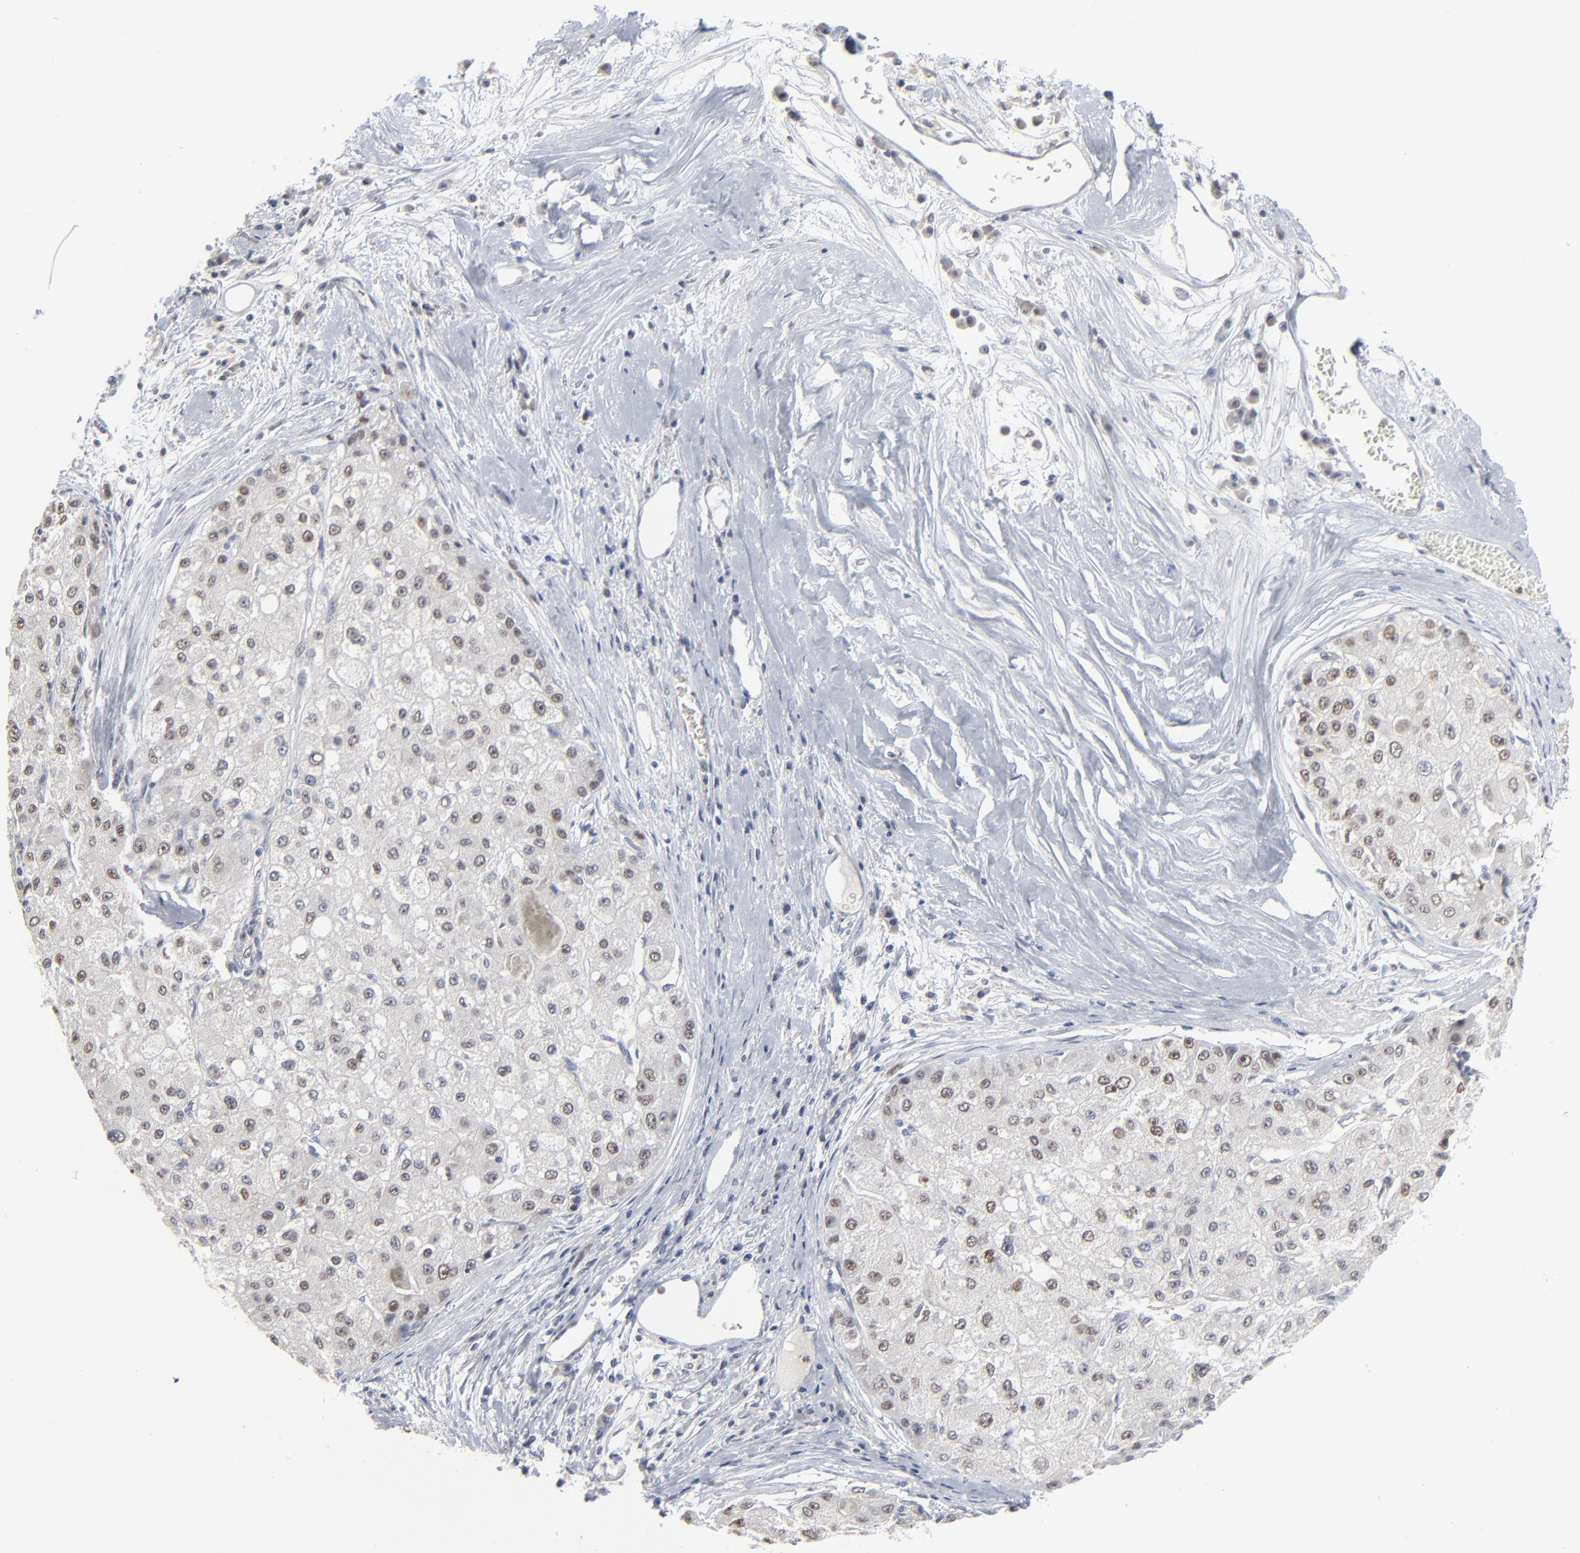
{"staining": {"intensity": "moderate", "quantity": "<25%", "location": "nuclear"}, "tissue": "liver cancer", "cell_type": "Tumor cells", "image_type": "cancer", "snomed": [{"axis": "morphology", "description": "Carcinoma, Hepatocellular, NOS"}, {"axis": "topography", "description": "Liver"}], "caption": "Human liver hepatocellular carcinoma stained with a protein marker exhibits moderate staining in tumor cells.", "gene": "FOXN2", "patient": {"sex": "male", "age": 80}}